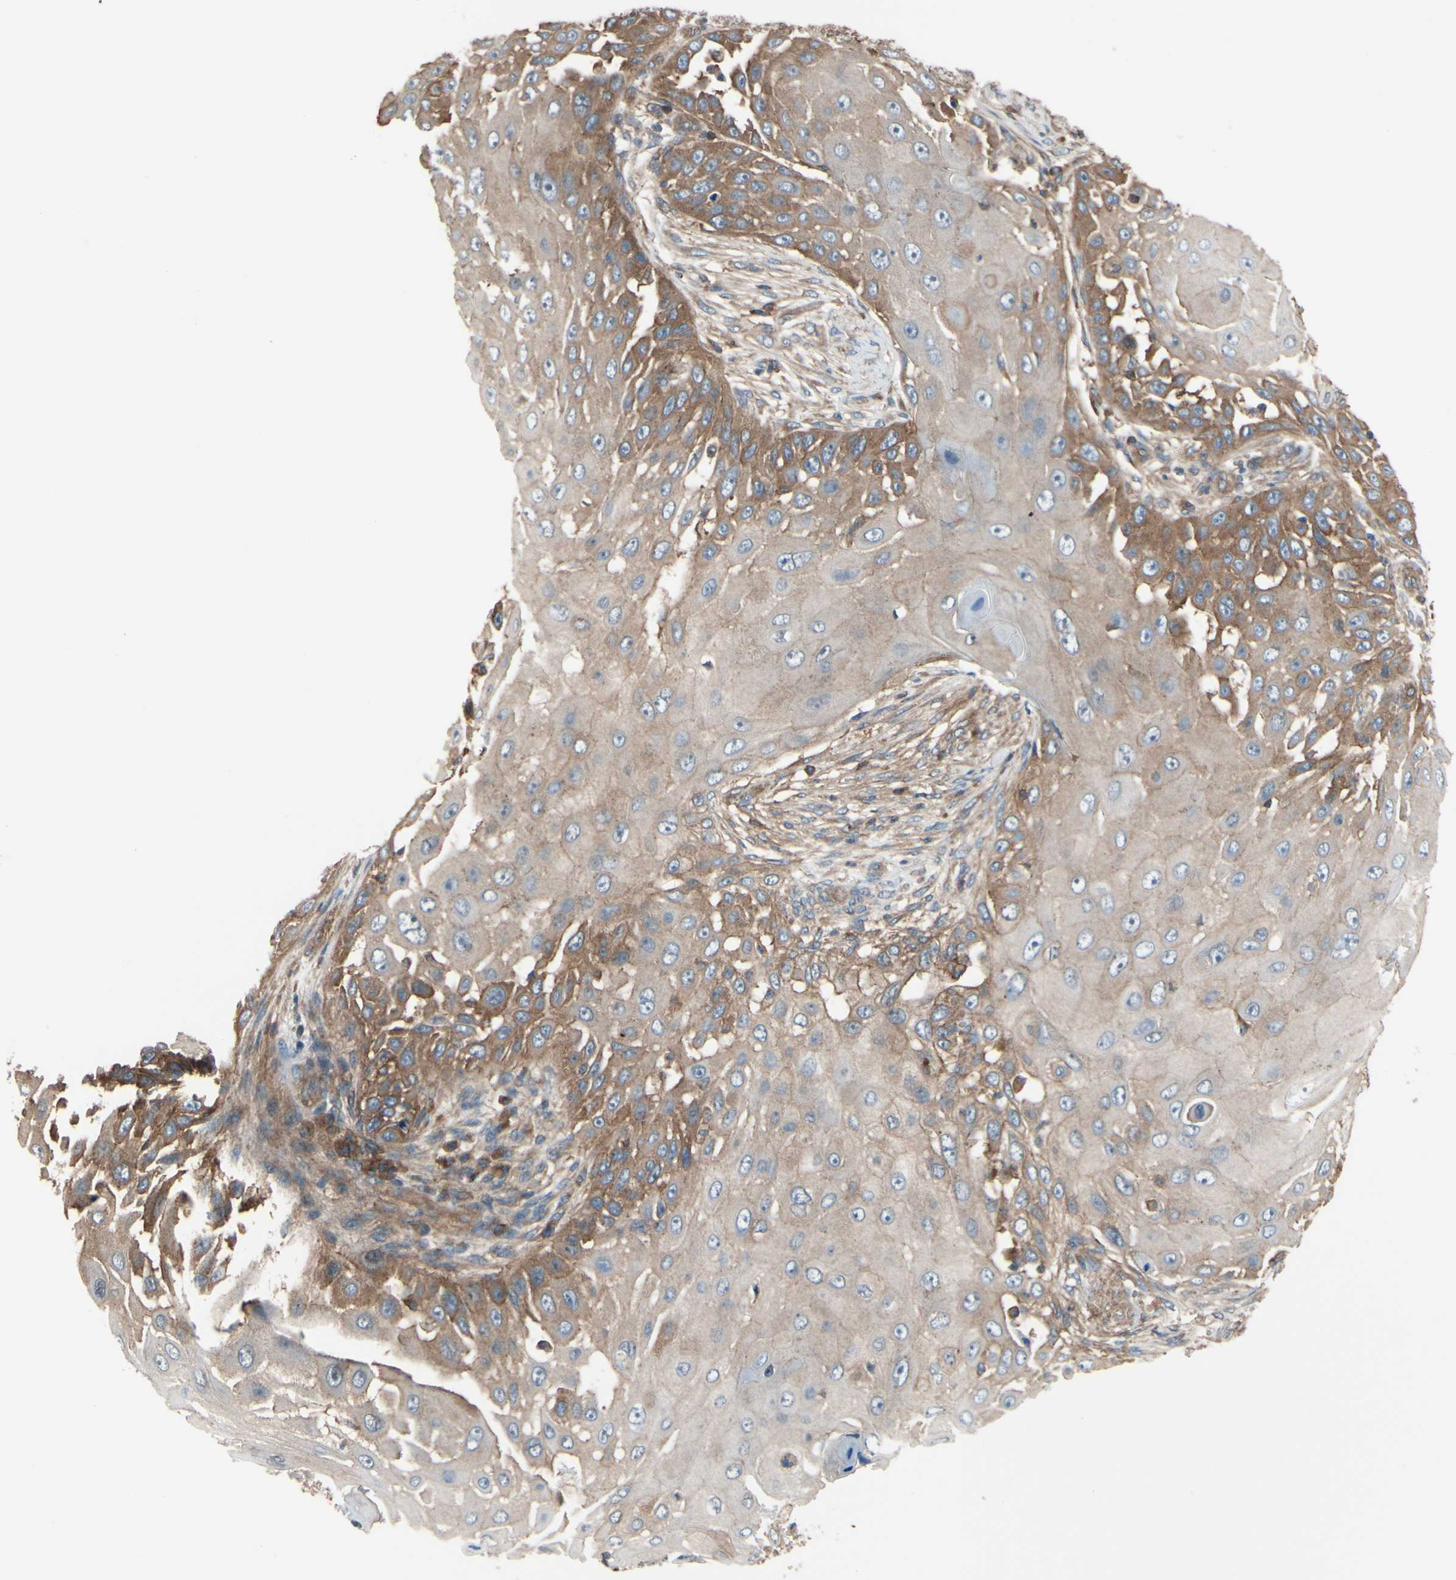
{"staining": {"intensity": "moderate", "quantity": "<25%", "location": "cytoplasmic/membranous"}, "tissue": "skin cancer", "cell_type": "Tumor cells", "image_type": "cancer", "snomed": [{"axis": "morphology", "description": "Squamous cell carcinoma, NOS"}, {"axis": "topography", "description": "Skin"}], "caption": "Immunohistochemistry (IHC) micrograph of neoplastic tissue: human skin squamous cell carcinoma stained using immunohistochemistry (IHC) exhibits low levels of moderate protein expression localized specifically in the cytoplasmic/membranous of tumor cells, appearing as a cytoplasmic/membranous brown color.", "gene": "EPS15", "patient": {"sex": "female", "age": 44}}